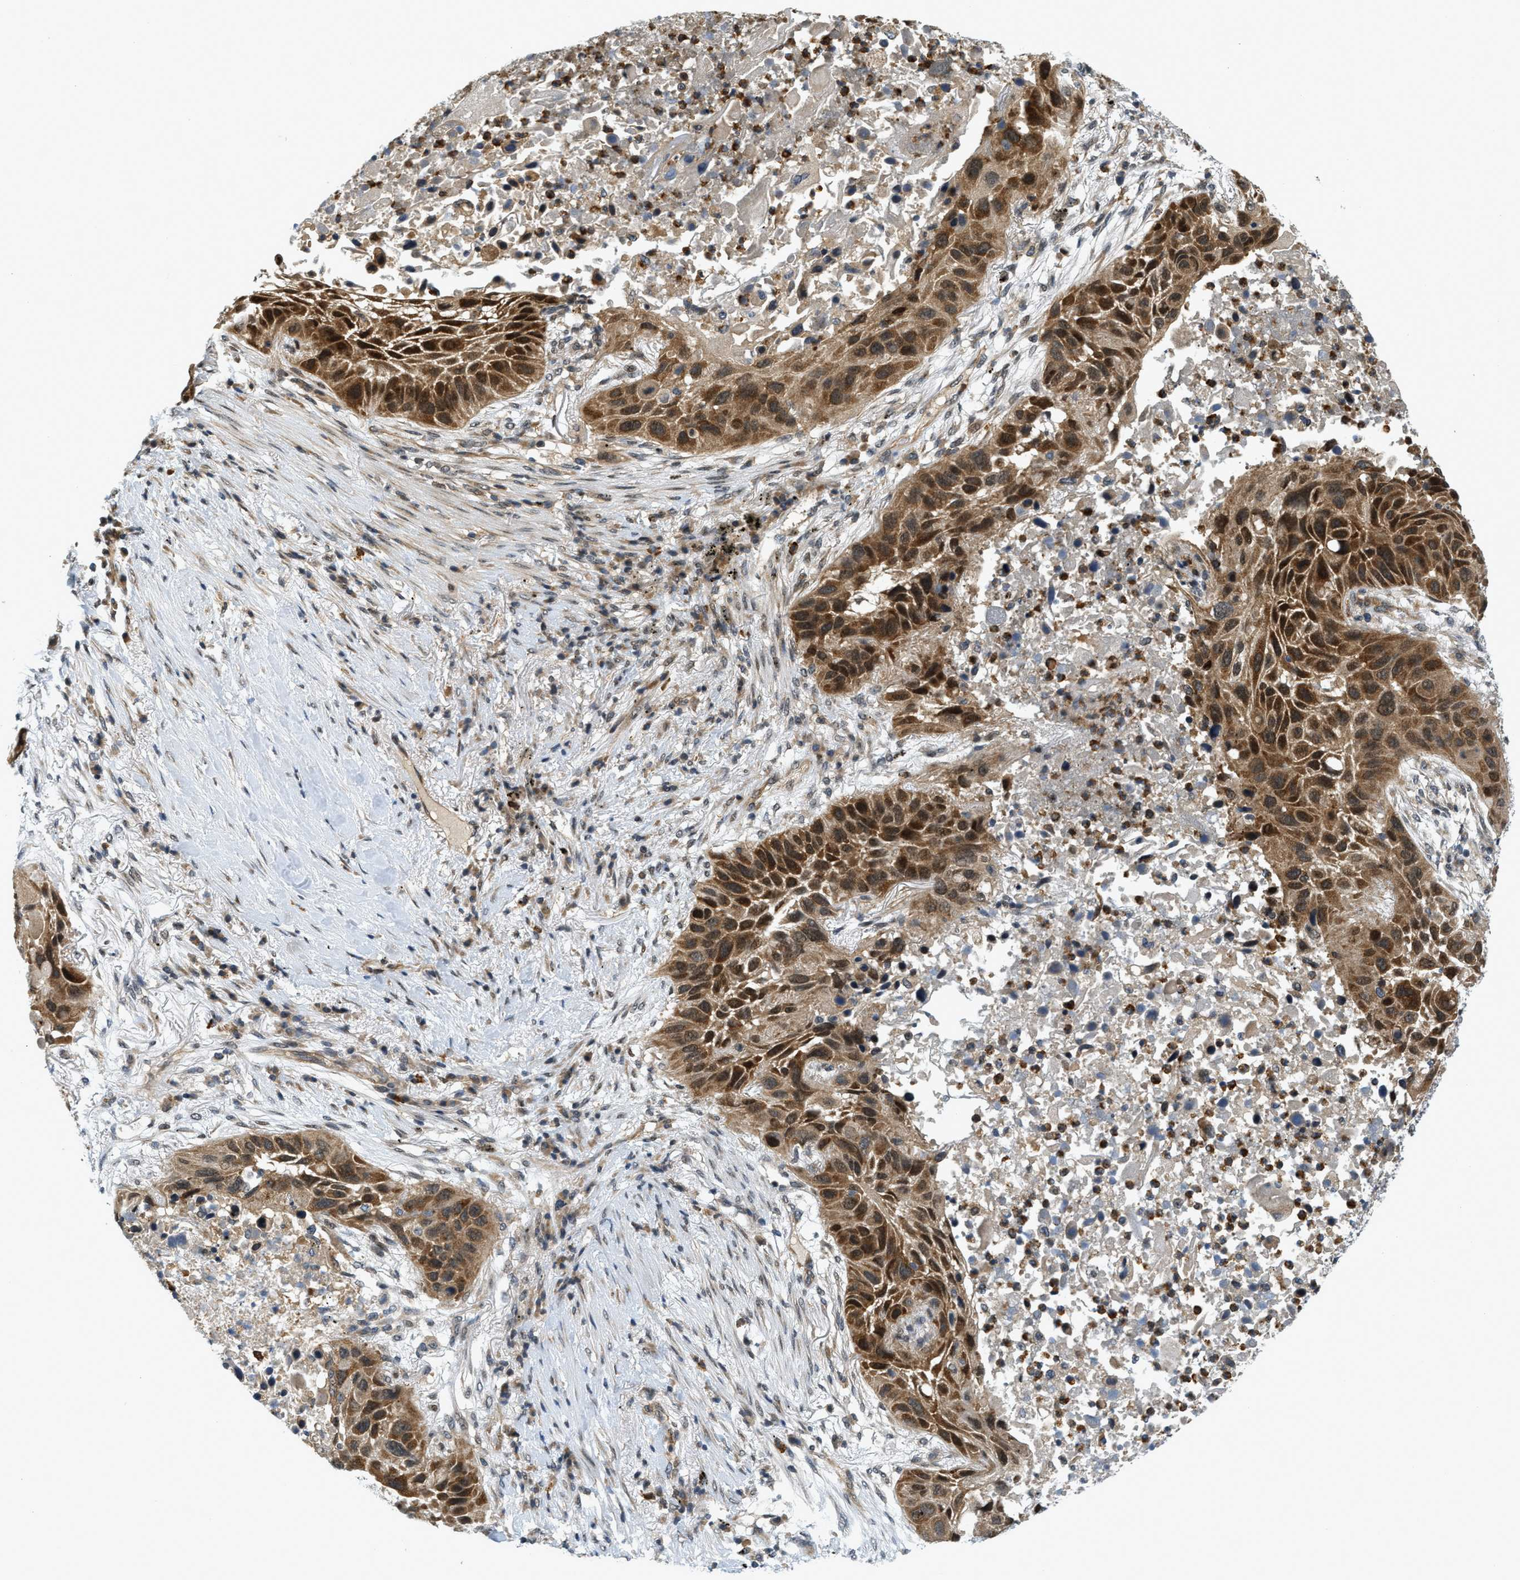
{"staining": {"intensity": "moderate", "quantity": ">75%", "location": "cytoplasmic/membranous,nuclear"}, "tissue": "lung cancer", "cell_type": "Tumor cells", "image_type": "cancer", "snomed": [{"axis": "morphology", "description": "Squamous cell carcinoma, NOS"}, {"axis": "topography", "description": "Lung"}], "caption": "Immunohistochemical staining of lung cancer (squamous cell carcinoma) exhibits medium levels of moderate cytoplasmic/membranous and nuclear protein positivity in approximately >75% of tumor cells.", "gene": "KMT2A", "patient": {"sex": "male", "age": 57}}